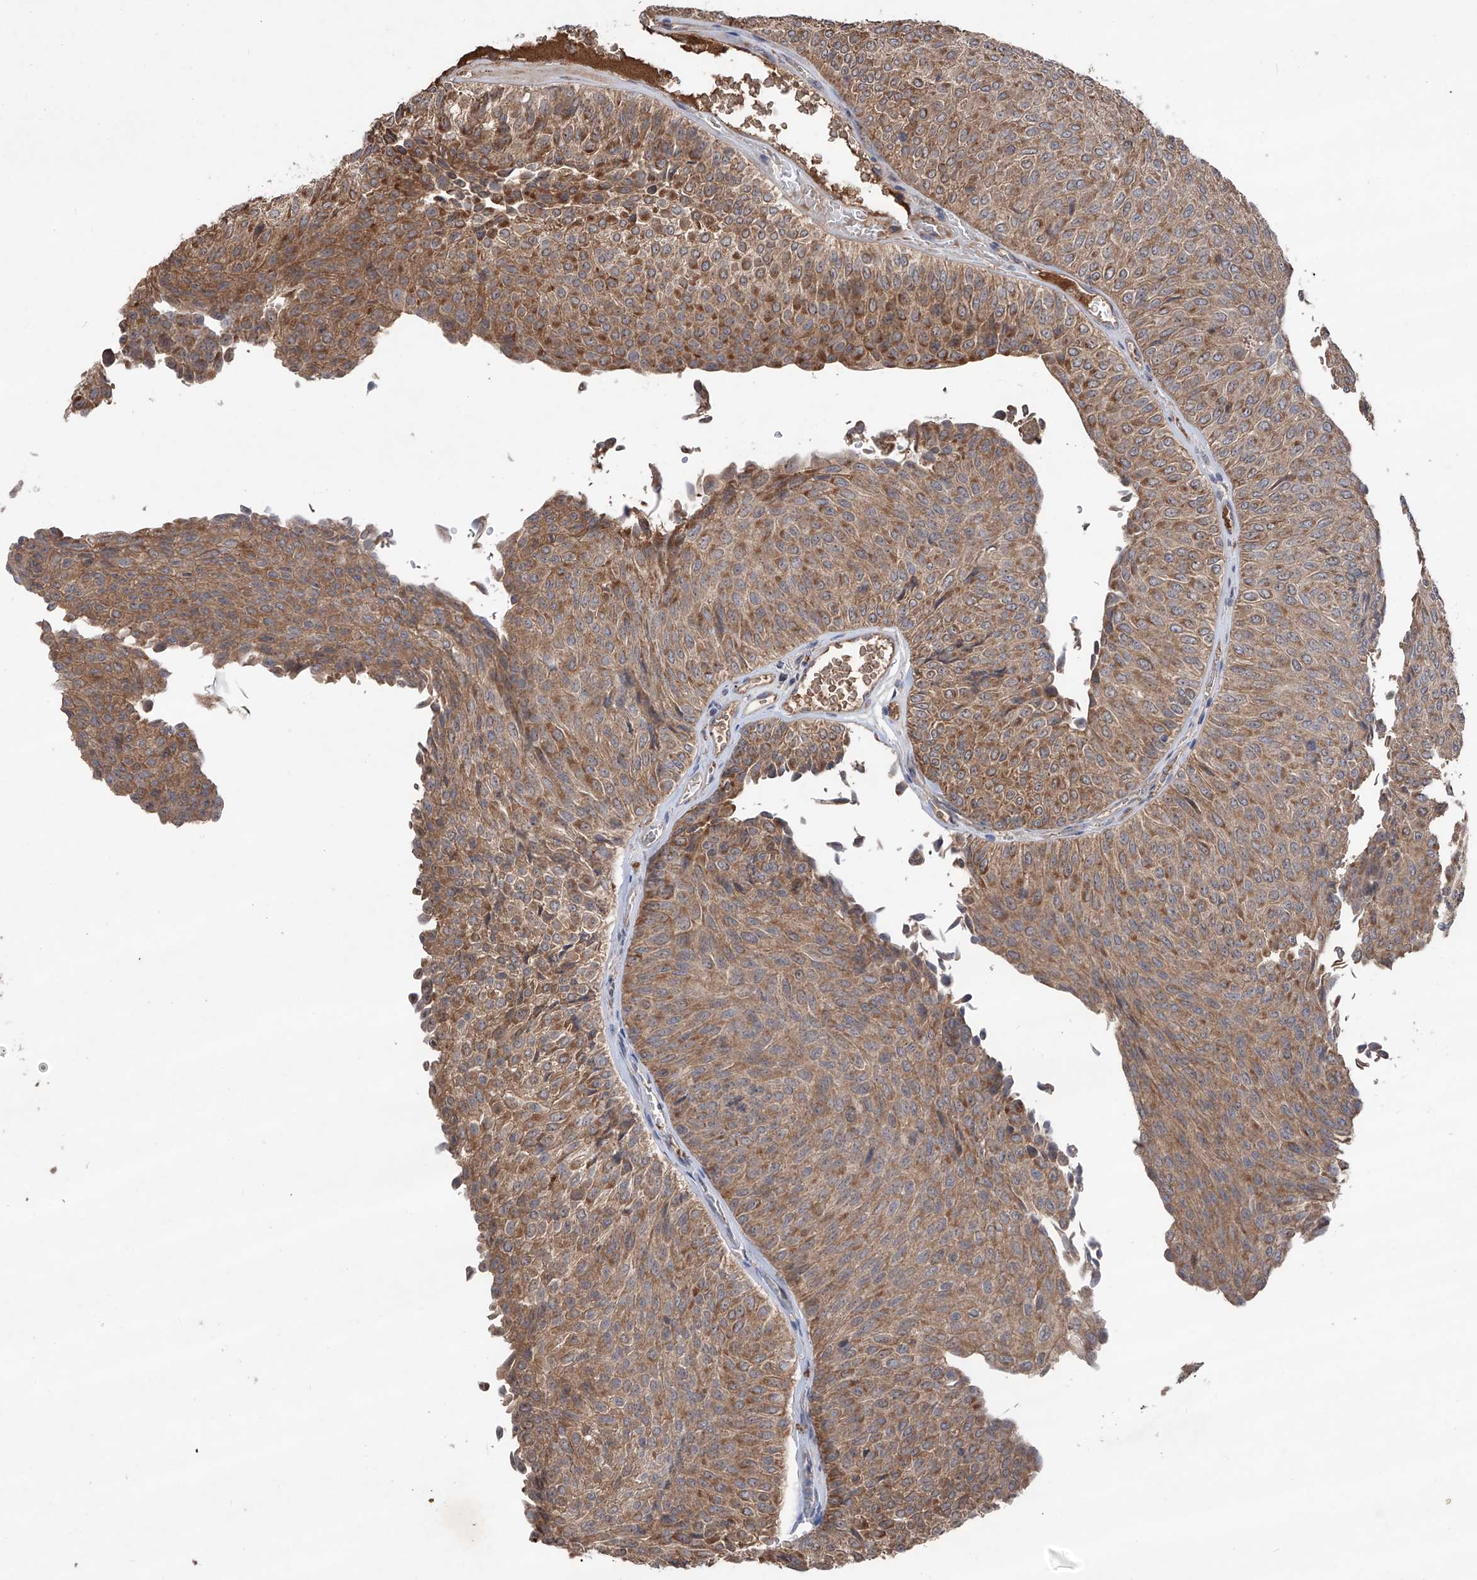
{"staining": {"intensity": "moderate", "quantity": ">75%", "location": "cytoplasmic/membranous"}, "tissue": "urothelial cancer", "cell_type": "Tumor cells", "image_type": "cancer", "snomed": [{"axis": "morphology", "description": "Urothelial carcinoma, Low grade"}, {"axis": "topography", "description": "Urinary bladder"}], "caption": "Immunohistochemistry (DAB (3,3'-diaminobenzidine)) staining of human urothelial carcinoma (low-grade) shows moderate cytoplasmic/membranous protein expression in approximately >75% of tumor cells. Nuclei are stained in blue.", "gene": "EDN1", "patient": {"sex": "male", "age": 78}}